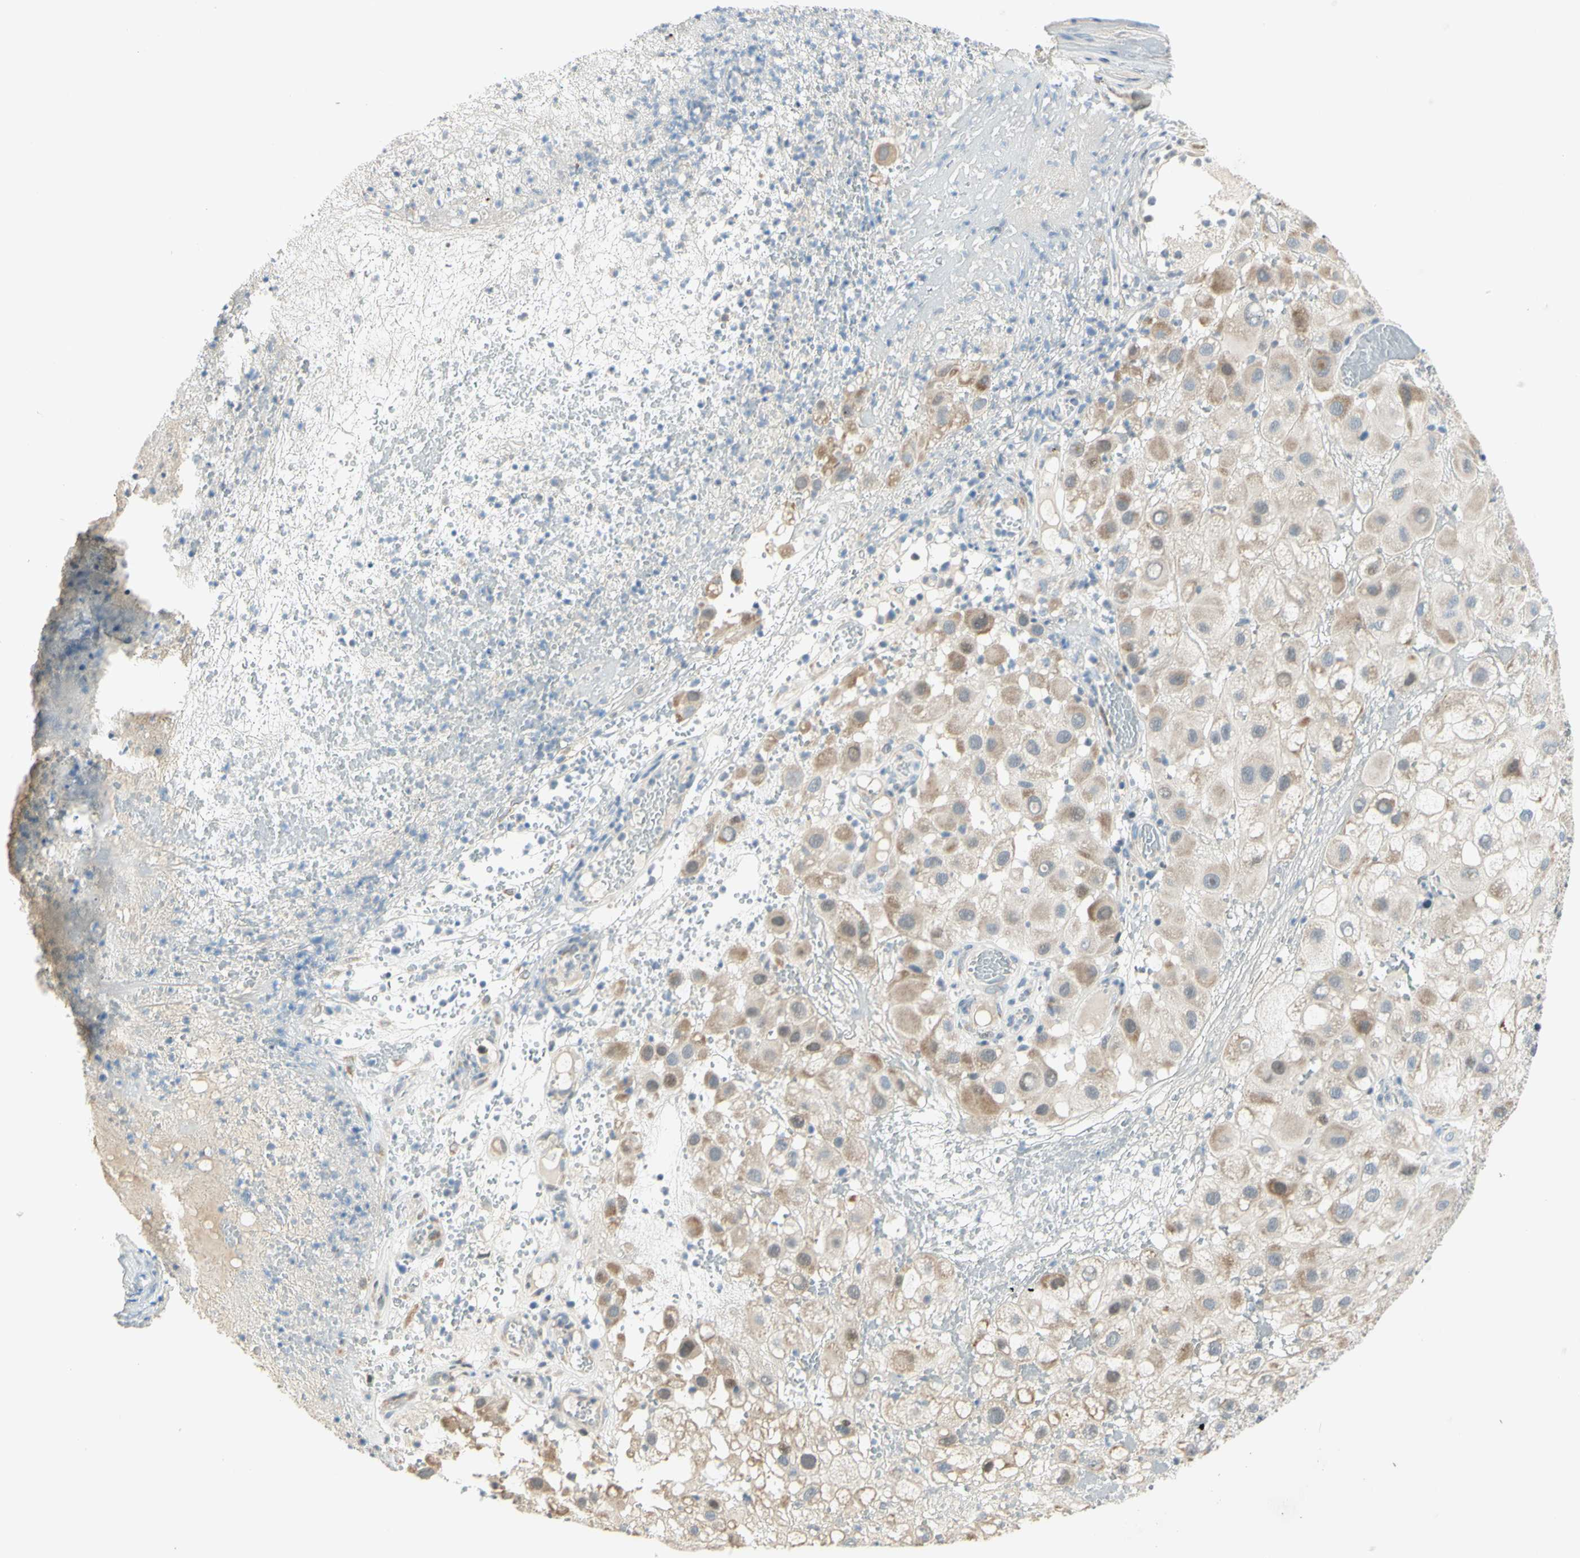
{"staining": {"intensity": "moderate", "quantity": "<25%", "location": "cytoplasmic/membranous"}, "tissue": "melanoma", "cell_type": "Tumor cells", "image_type": "cancer", "snomed": [{"axis": "morphology", "description": "Malignant melanoma, NOS"}, {"axis": "topography", "description": "Skin"}], "caption": "The photomicrograph exhibits a brown stain indicating the presence of a protein in the cytoplasmic/membranous of tumor cells in malignant melanoma.", "gene": "NPDC1", "patient": {"sex": "female", "age": 81}}